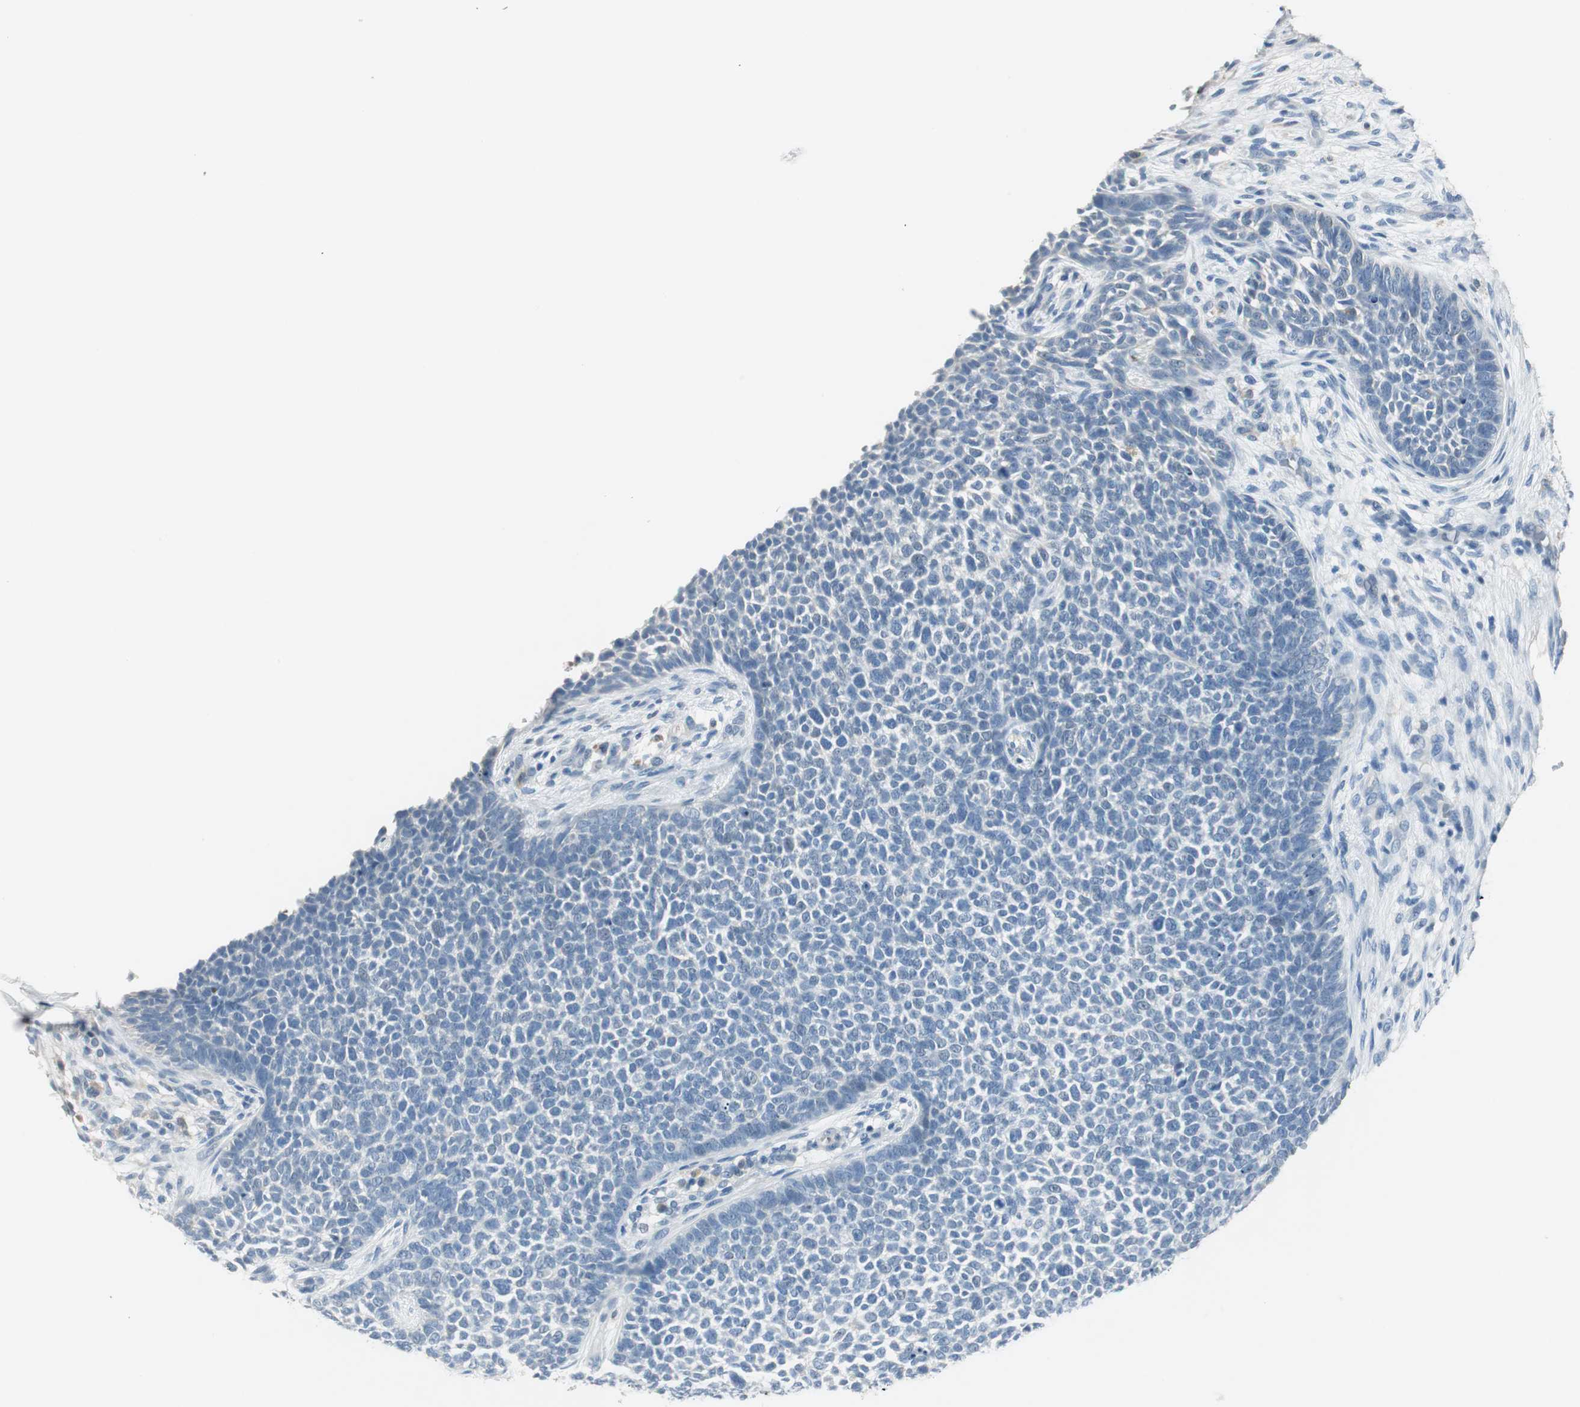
{"staining": {"intensity": "negative", "quantity": "none", "location": "none"}, "tissue": "skin cancer", "cell_type": "Tumor cells", "image_type": "cancer", "snomed": [{"axis": "morphology", "description": "Basal cell carcinoma"}, {"axis": "topography", "description": "Skin"}], "caption": "A high-resolution histopathology image shows immunohistochemistry (IHC) staining of basal cell carcinoma (skin), which exhibits no significant positivity in tumor cells.", "gene": "MSTO1", "patient": {"sex": "female", "age": 84}}